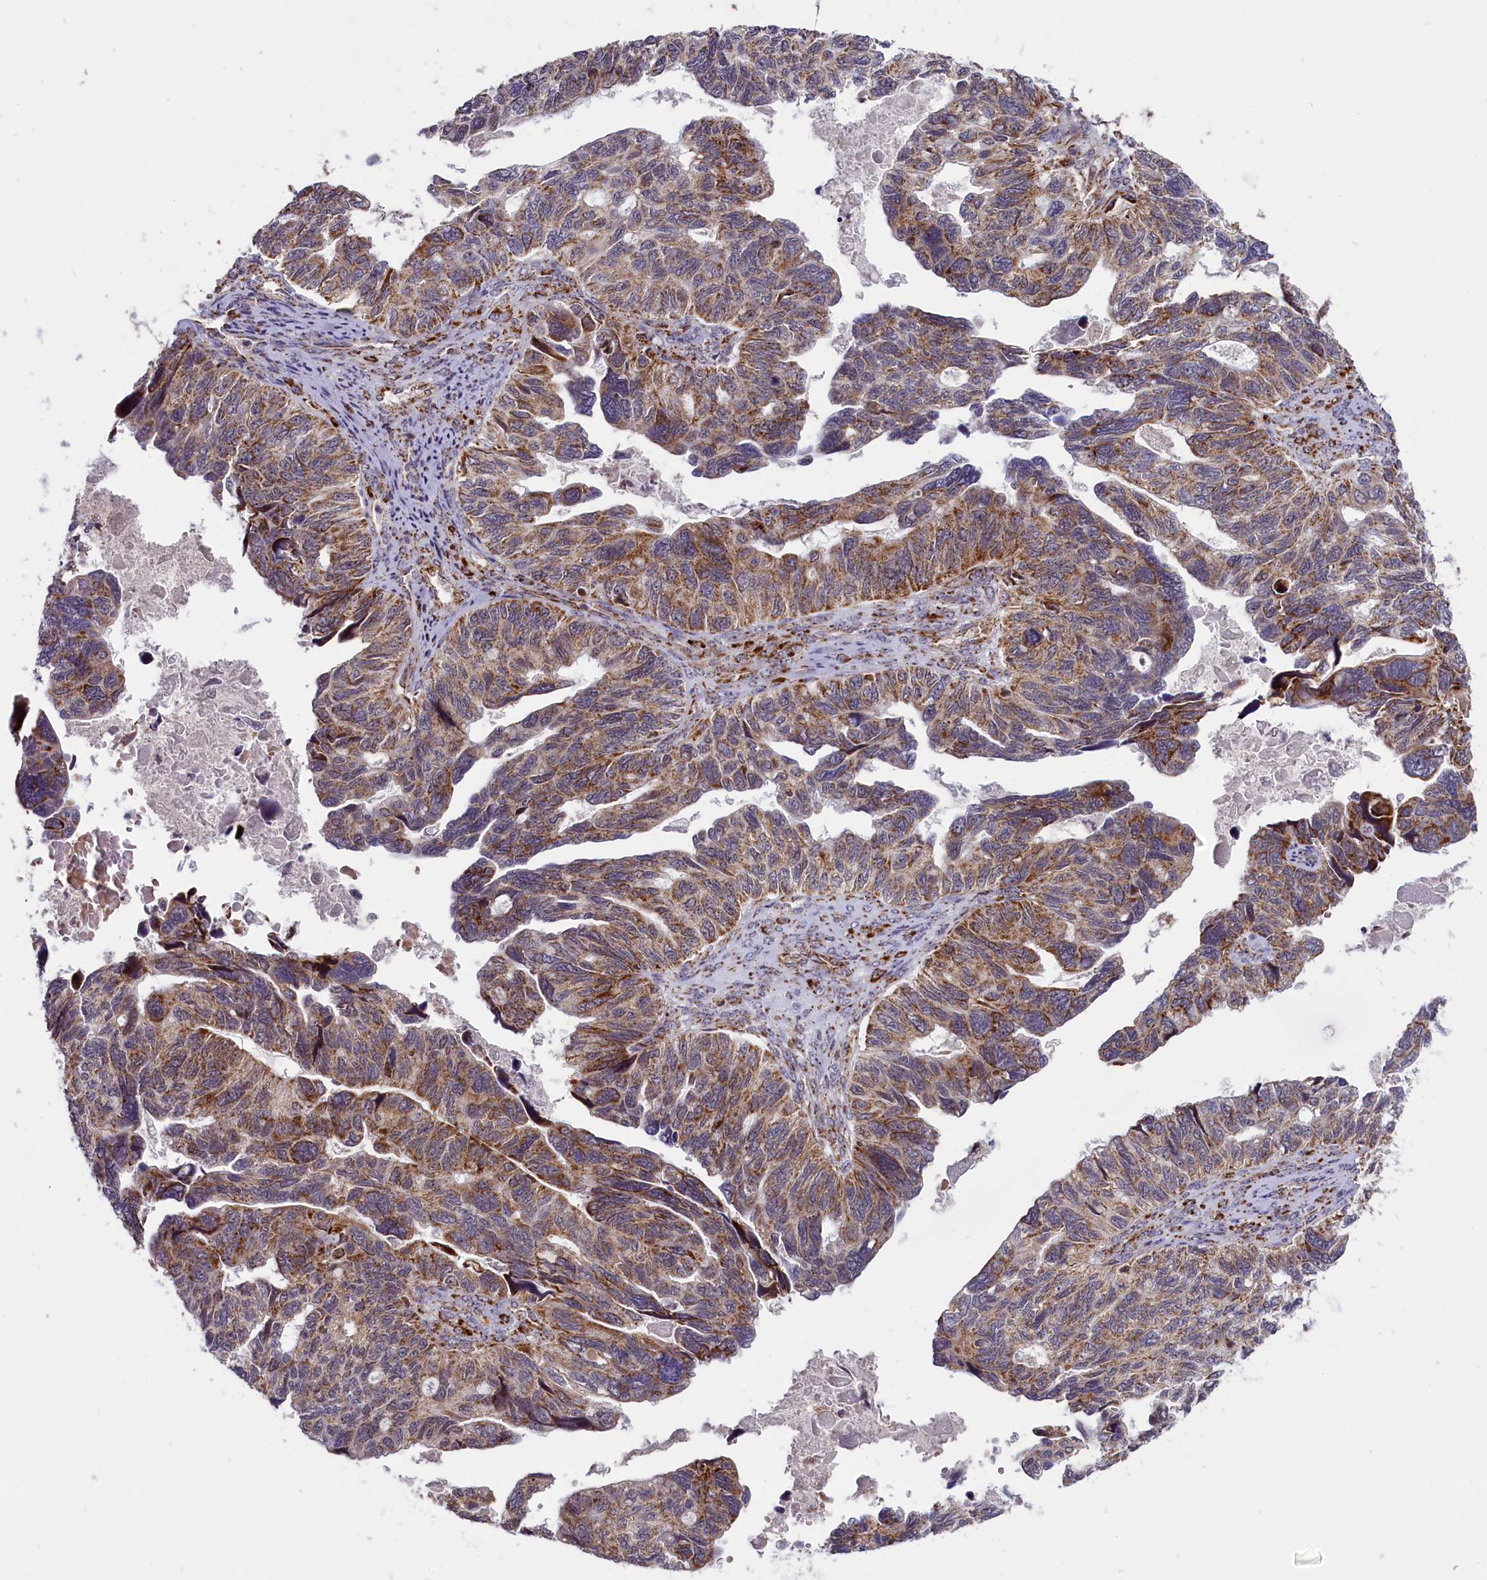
{"staining": {"intensity": "moderate", "quantity": "25%-75%", "location": "cytoplasmic/membranous"}, "tissue": "ovarian cancer", "cell_type": "Tumor cells", "image_type": "cancer", "snomed": [{"axis": "morphology", "description": "Cystadenocarcinoma, serous, NOS"}, {"axis": "topography", "description": "Ovary"}], "caption": "Protein analysis of ovarian serous cystadenocarcinoma tissue reveals moderate cytoplasmic/membranous staining in approximately 25%-75% of tumor cells. (IHC, brightfield microscopy, high magnification).", "gene": "NDUFS5", "patient": {"sex": "female", "age": 79}}